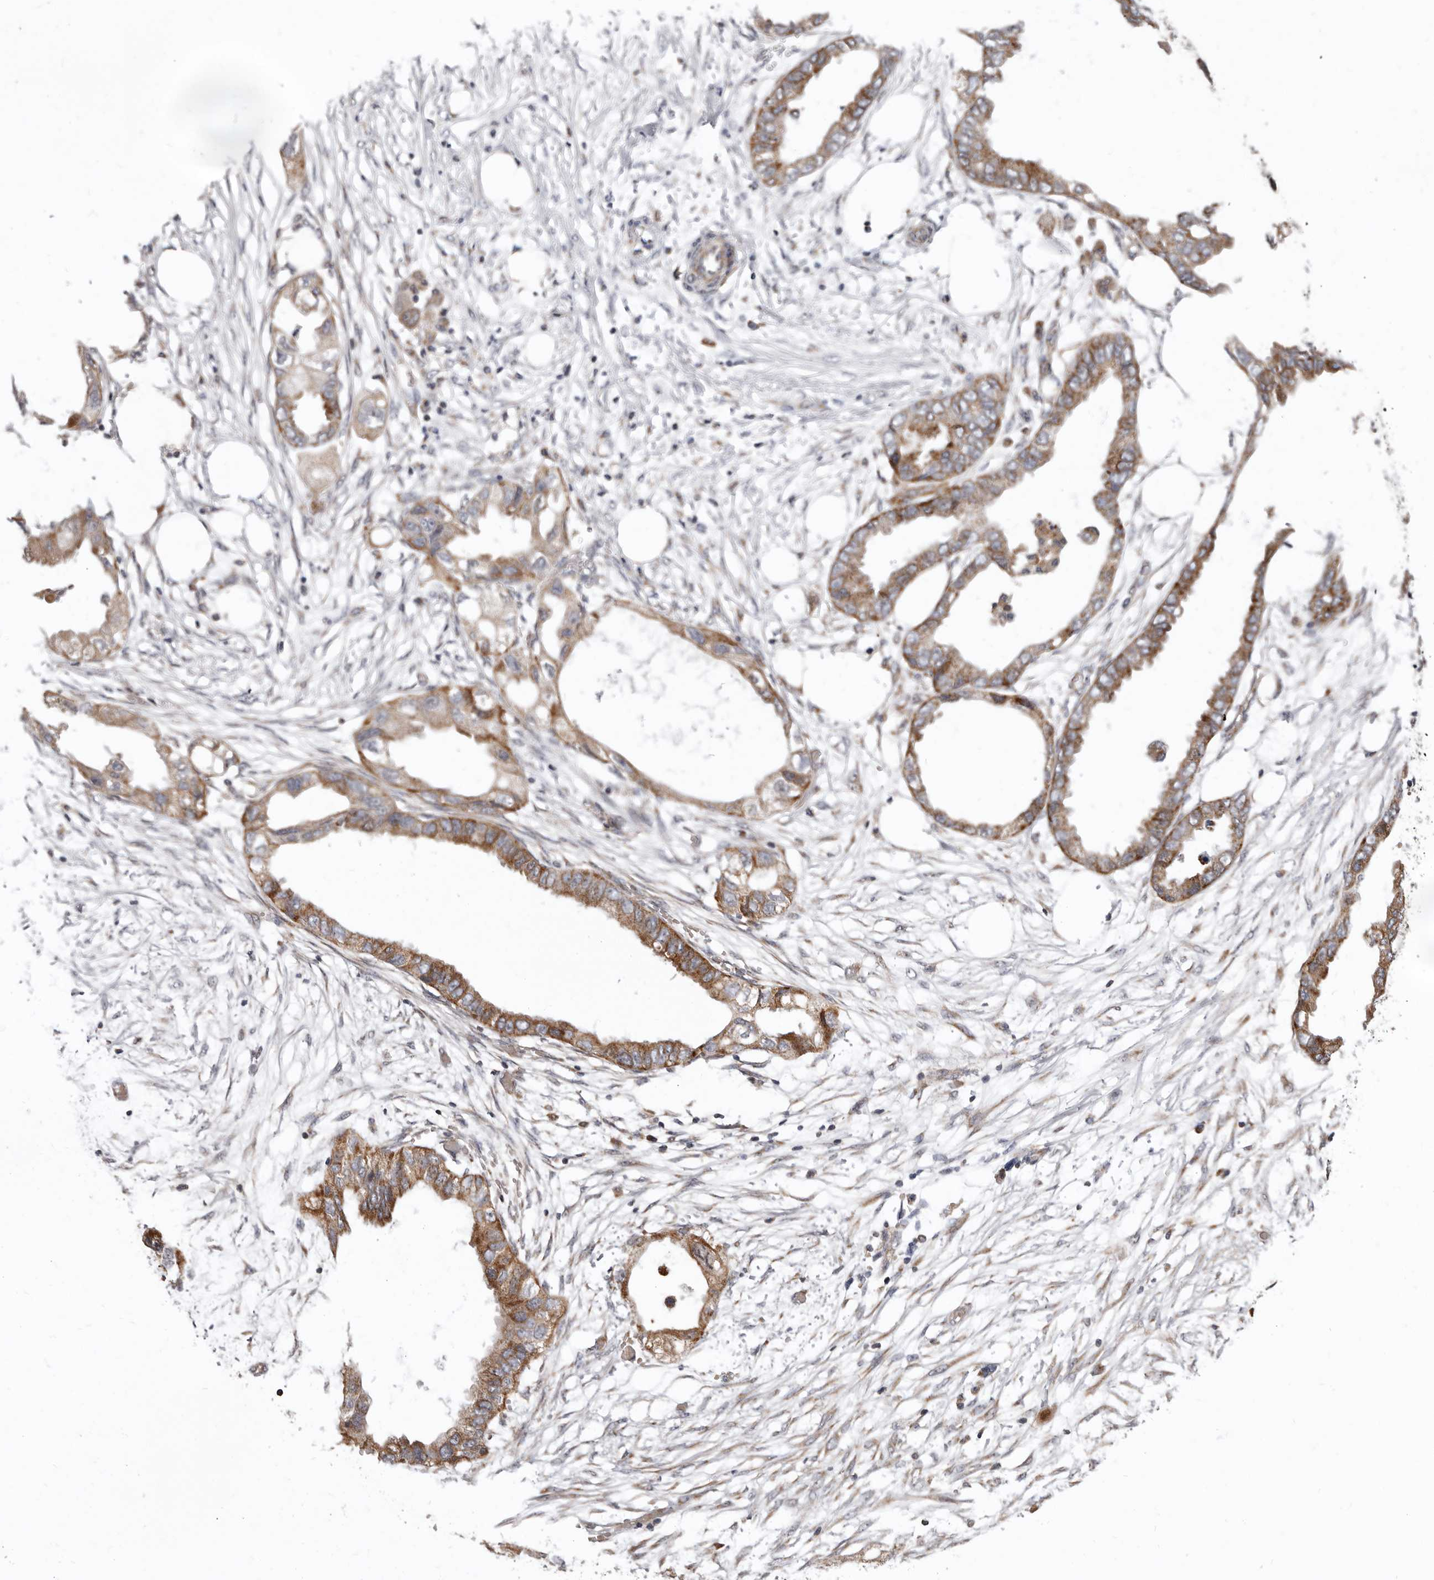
{"staining": {"intensity": "moderate", "quantity": "25%-75%", "location": "cytoplasmic/membranous"}, "tissue": "endometrial cancer", "cell_type": "Tumor cells", "image_type": "cancer", "snomed": [{"axis": "morphology", "description": "Adenocarcinoma, NOS"}, {"axis": "morphology", "description": "Adenocarcinoma, metastatic, NOS"}, {"axis": "topography", "description": "Adipose tissue"}, {"axis": "topography", "description": "Endometrium"}], "caption": "Endometrial cancer stained with immunohistochemistry shows moderate cytoplasmic/membranous expression in about 25%-75% of tumor cells. (DAB (3,3'-diaminobenzidine) IHC with brightfield microscopy, high magnification).", "gene": "SMC4", "patient": {"sex": "female", "age": 67}}